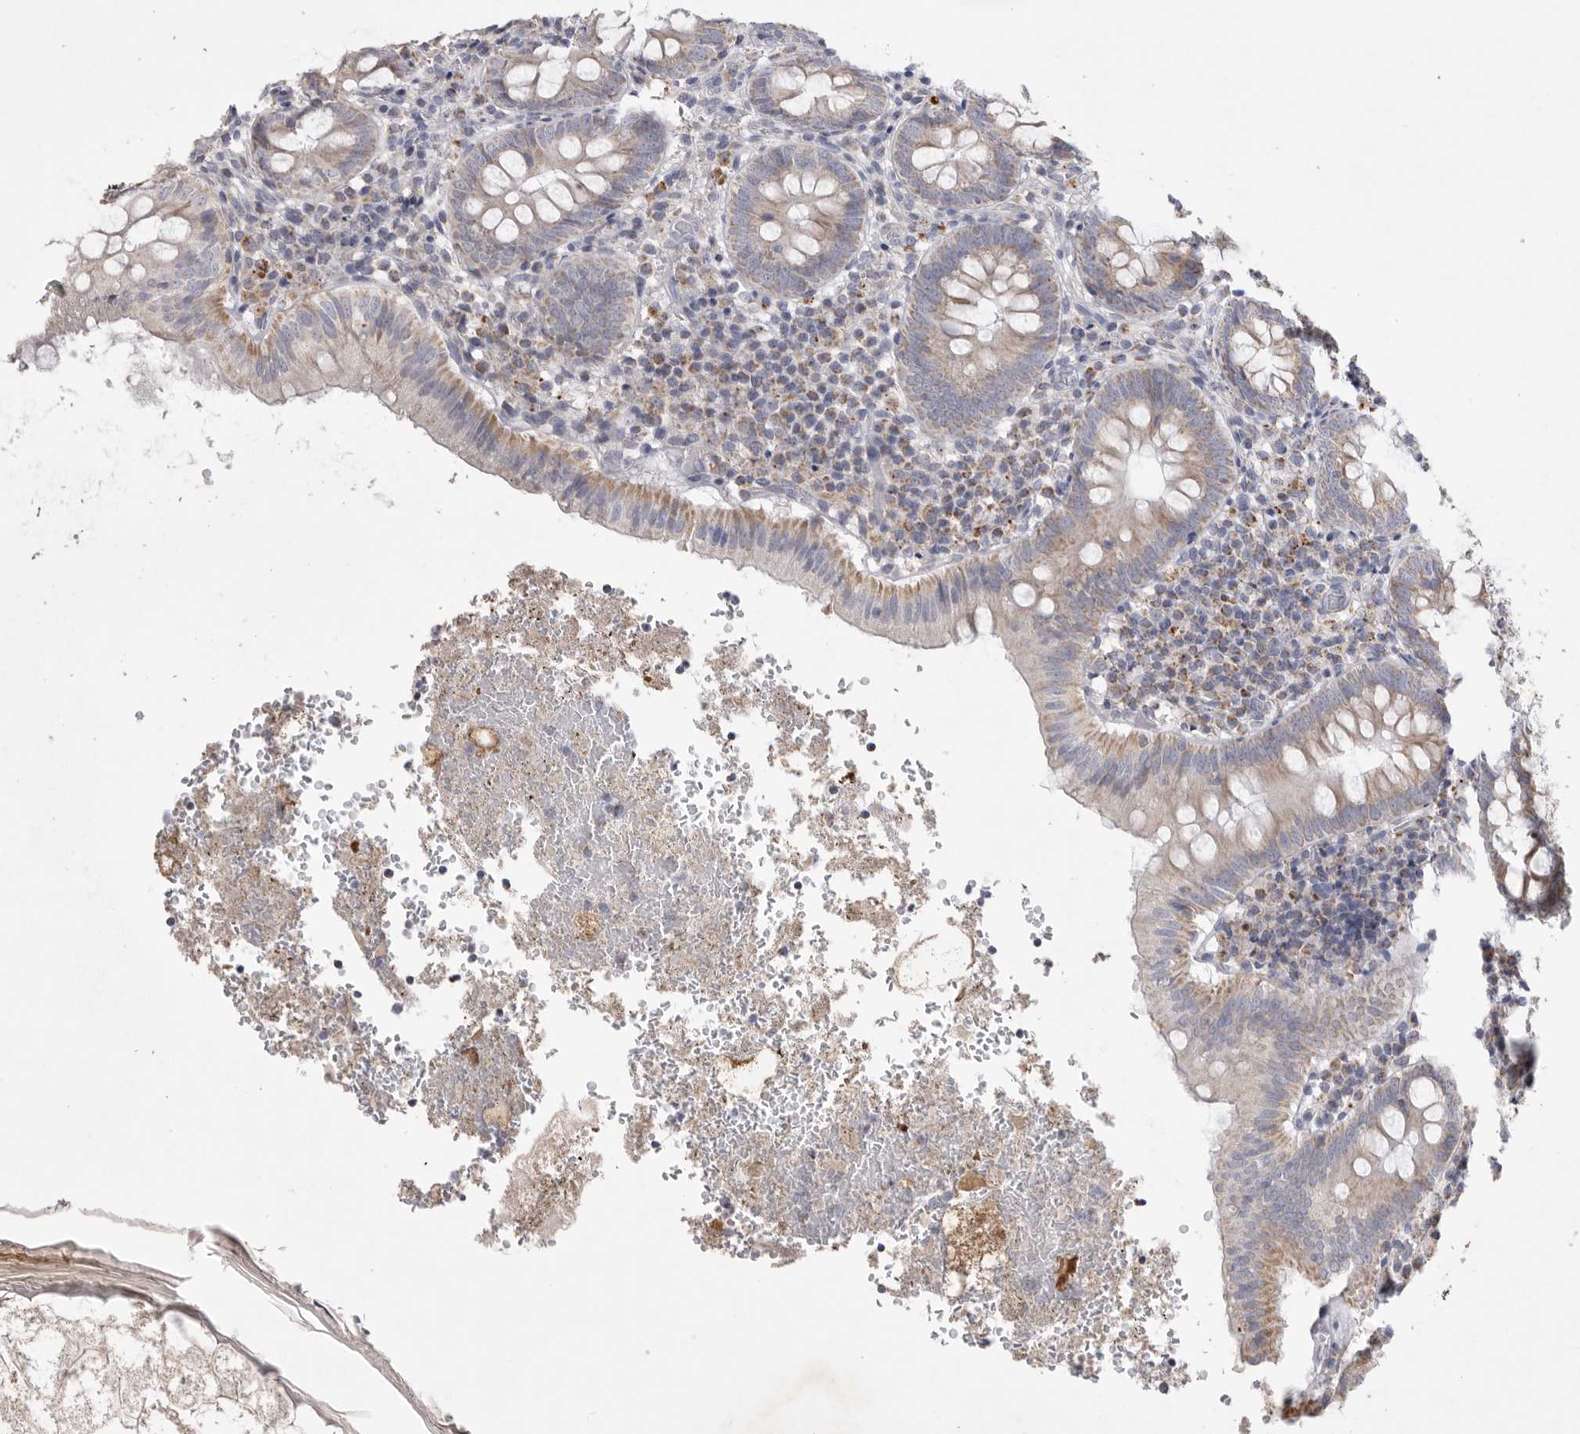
{"staining": {"intensity": "weak", "quantity": ">75%", "location": "cytoplasmic/membranous"}, "tissue": "appendix", "cell_type": "Glandular cells", "image_type": "normal", "snomed": [{"axis": "morphology", "description": "Normal tissue, NOS"}, {"axis": "topography", "description": "Appendix"}], "caption": "Immunohistochemical staining of normal appendix demonstrates low levels of weak cytoplasmic/membranous staining in approximately >75% of glandular cells. (DAB IHC, brown staining for protein, blue staining for nuclei).", "gene": "VDAC3", "patient": {"sex": "male", "age": 8}}